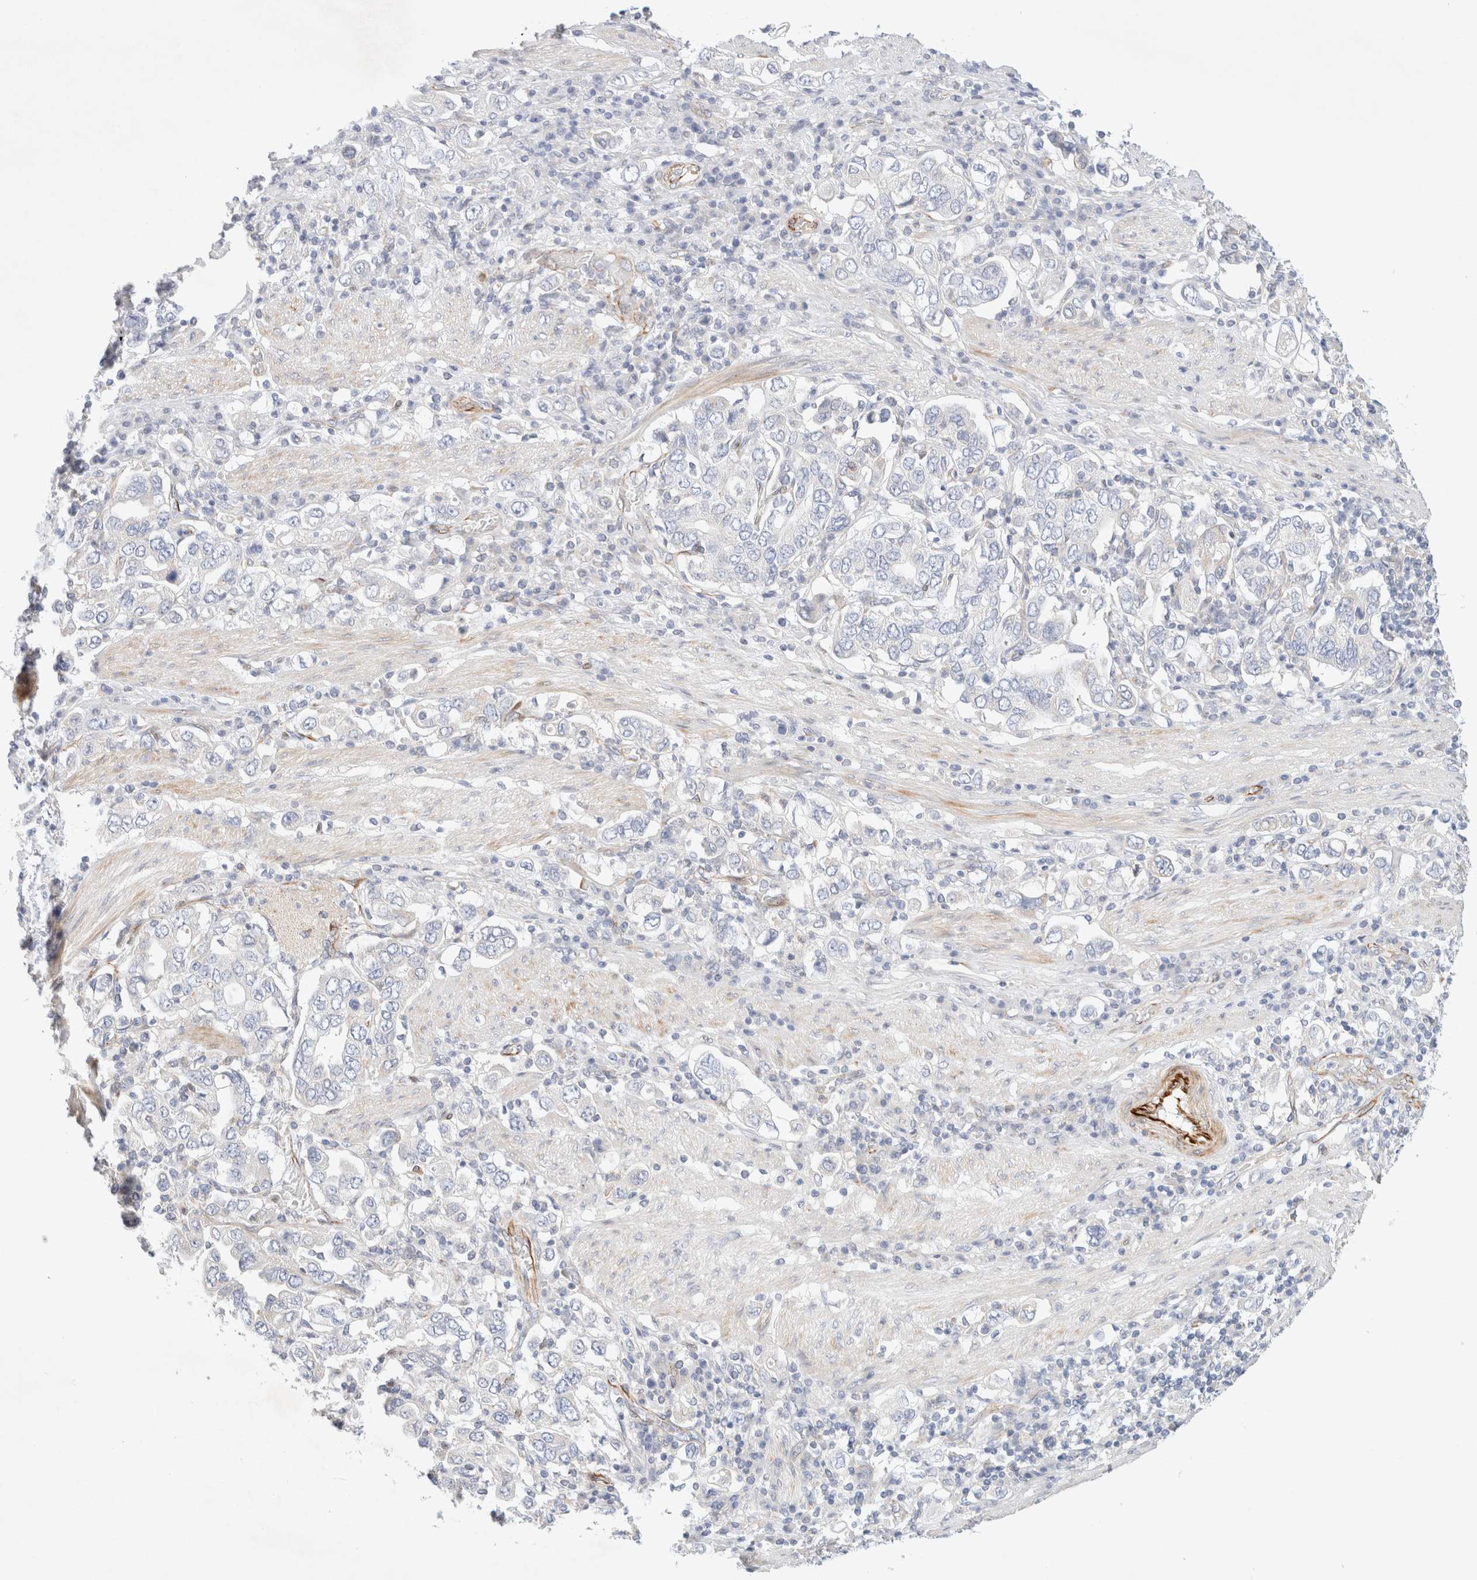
{"staining": {"intensity": "negative", "quantity": "none", "location": "none"}, "tissue": "stomach cancer", "cell_type": "Tumor cells", "image_type": "cancer", "snomed": [{"axis": "morphology", "description": "Adenocarcinoma, NOS"}, {"axis": "topography", "description": "Stomach, upper"}], "caption": "A micrograph of stomach cancer (adenocarcinoma) stained for a protein reveals no brown staining in tumor cells.", "gene": "SLC25A48", "patient": {"sex": "male", "age": 62}}